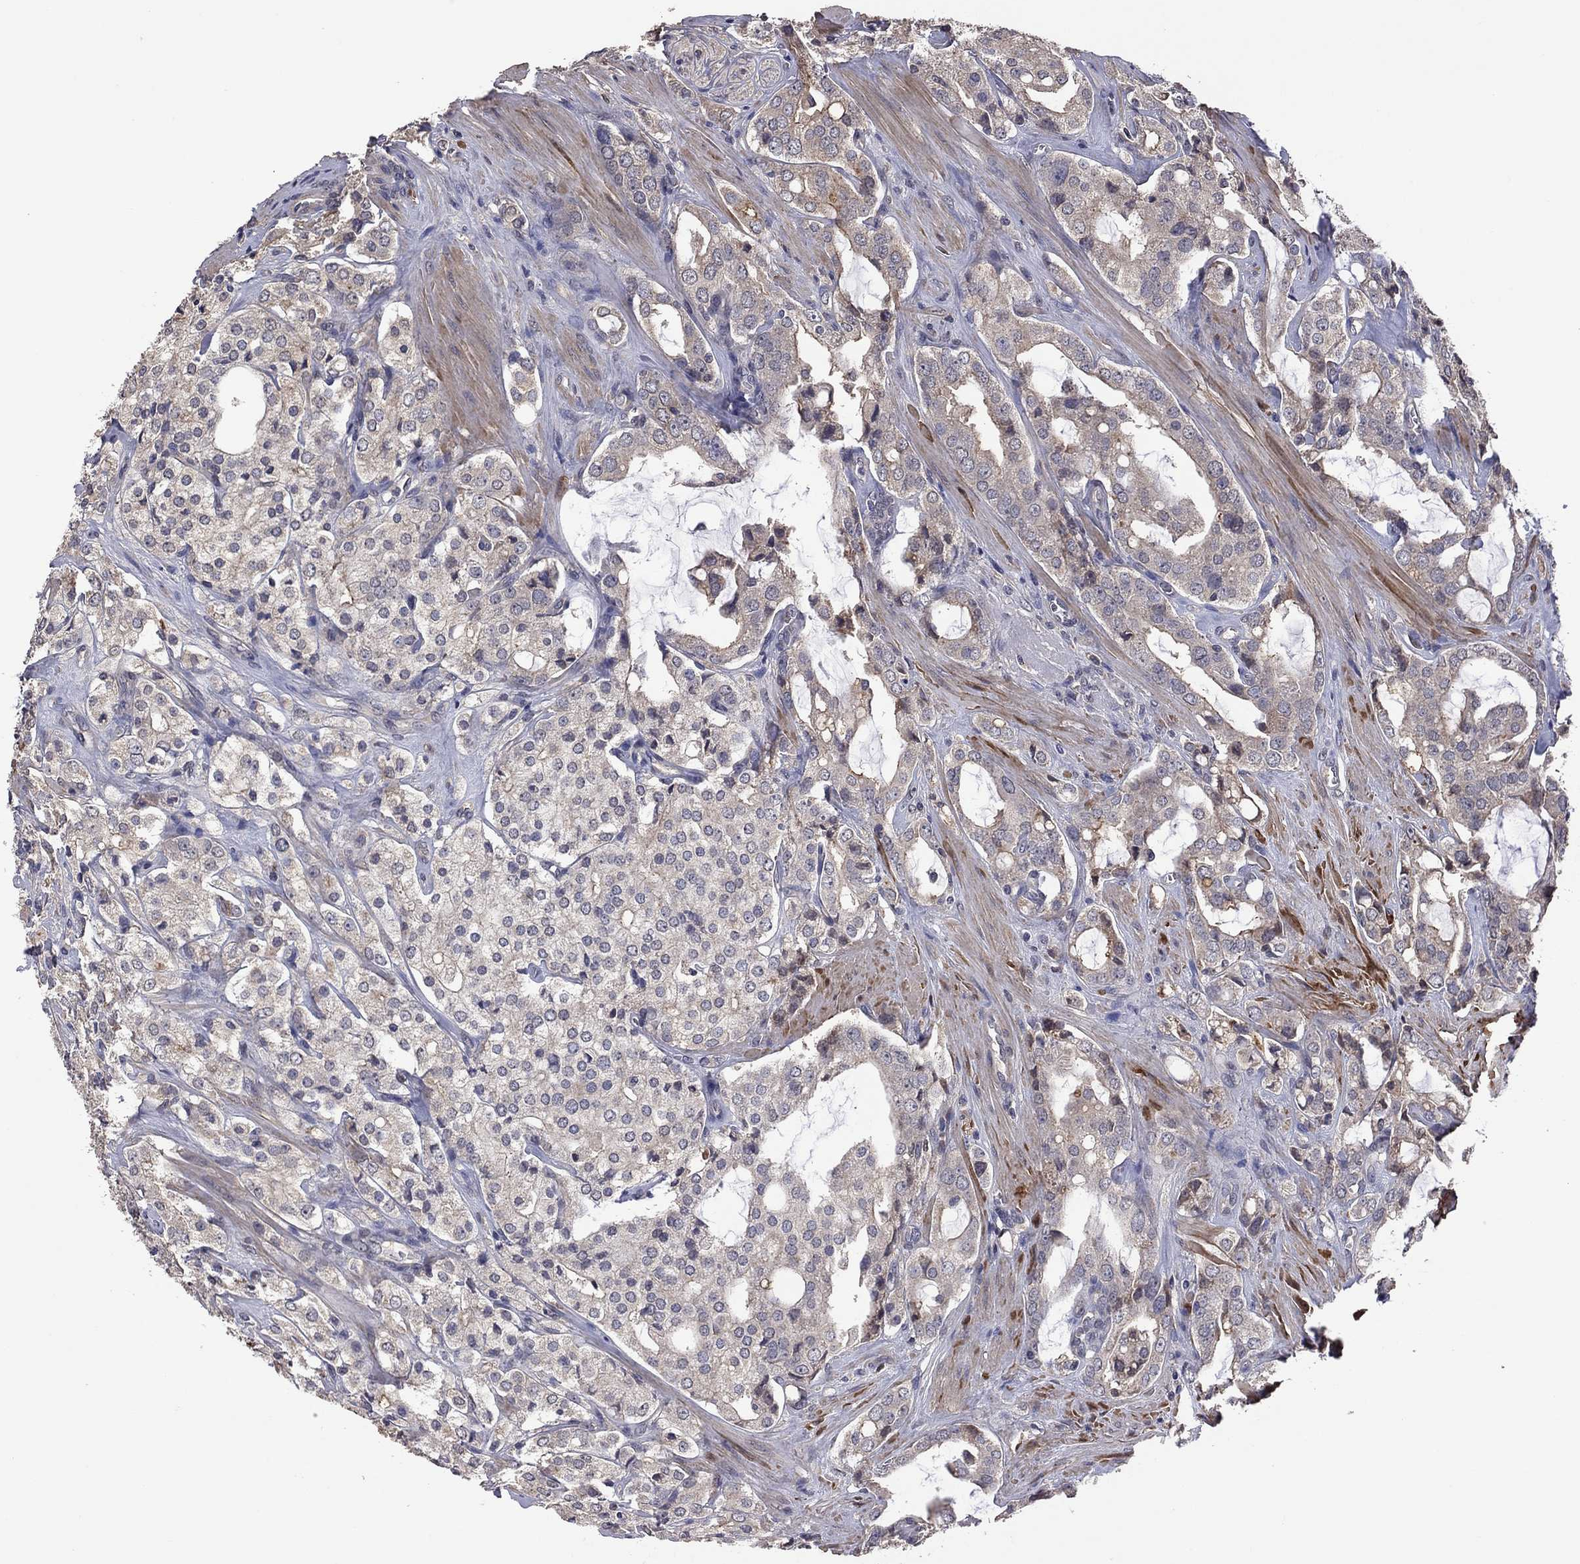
{"staining": {"intensity": "weak", "quantity": "<25%", "location": "cytoplasmic/membranous"}, "tissue": "prostate cancer", "cell_type": "Tumor cells", "image_type": "cancer", "snomed": [{"axis": "morphology", "description": "Adenocarcinoma, NOS"}, {"axis": "topography", "description": "Prostate"}], "caption": "Tumor cells show no significant protein expression in adenocarcinoma (prostate).", "gene": "TSNARE1", "patient": {"sex": "male", "age": 66}}